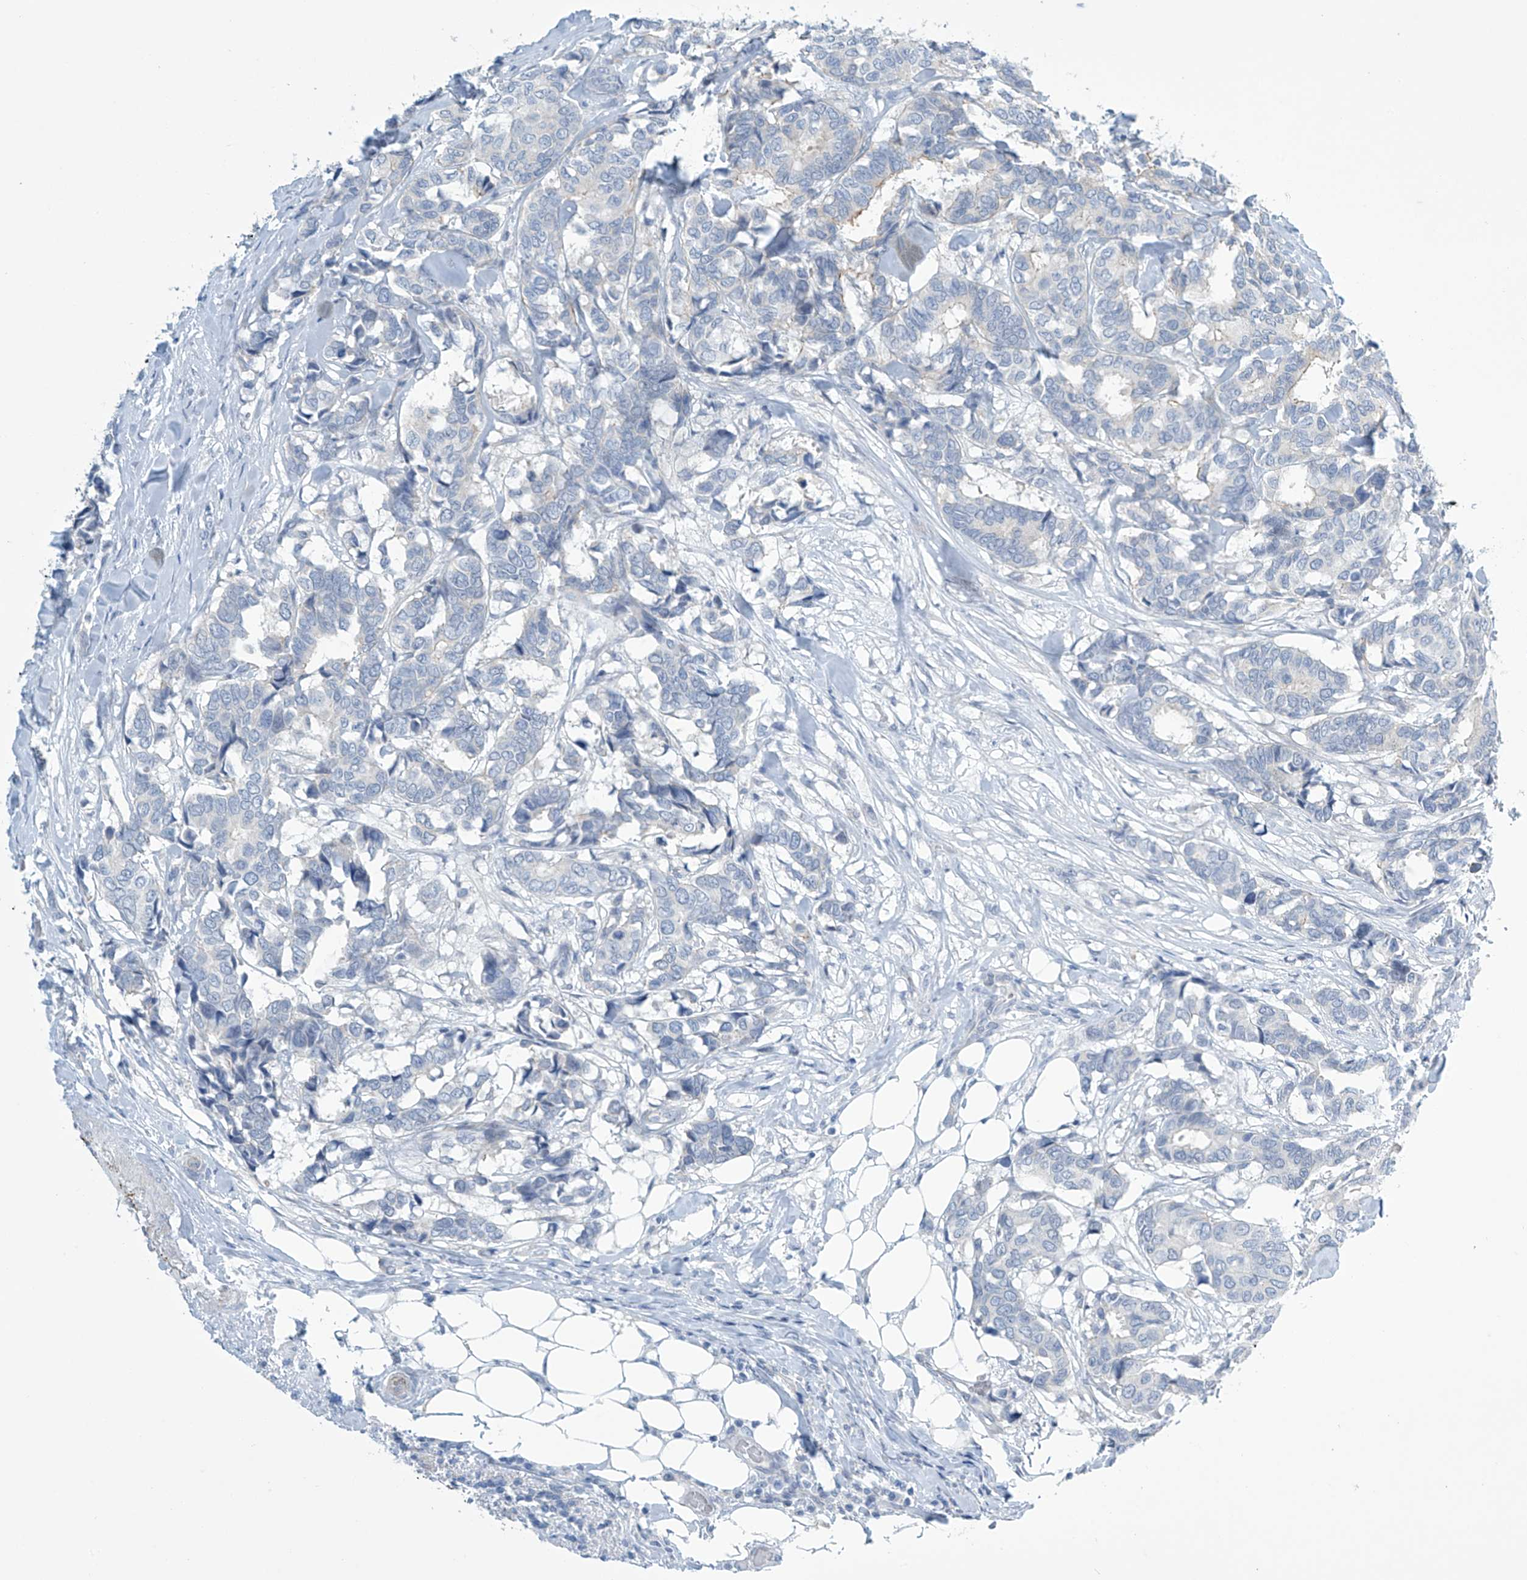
{"staining": {"intensity": "negative", "quantity": "none", "location": "none"}, "tissue": "breast cancer", "cell_type": "Tumor cells", "image_type": "cancer", "snomed": [{"axis": "morphology", "description": "Duct carcinoma"}, {"axis": "topography", "description": "Breast"}], "caption": "This is an immunohistochemistry image of breast infiltrating ductal carcinoma. There is no staining in tumor cells.", "gene": "SLC35A5", "patient": {"sex": "female", "age": 87}}